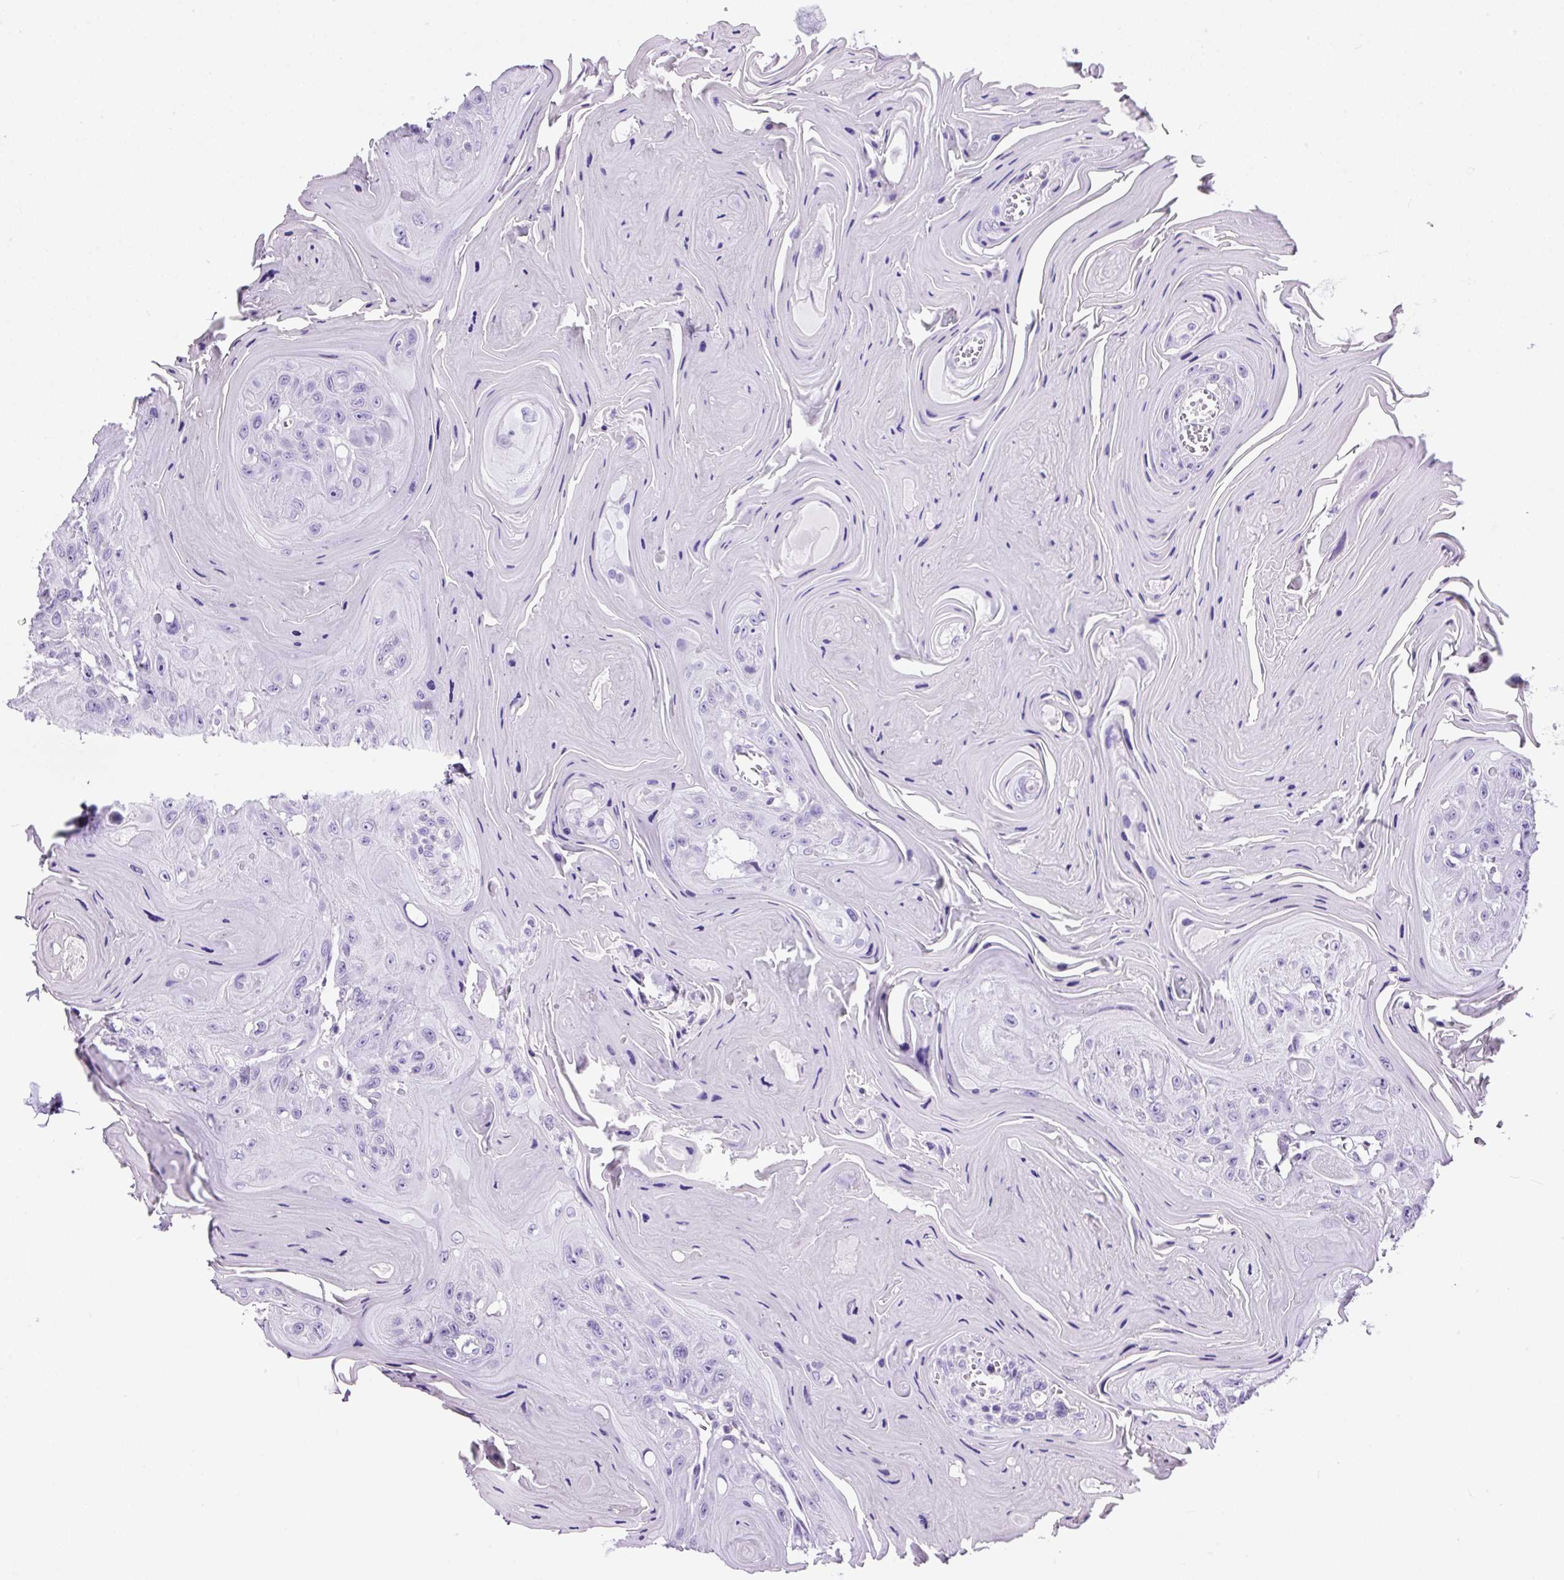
{"staining": {"intensity": "negative", "quantity": "none", "location": "none"}, "tissue": "head and neck cancer", "cell_type": "Tumor cells", "image_type": "cancer", "snomed": [{"axis": "morphology", "description": "Squamous cell carcinoma, NOS"}, {"axis": "topography", "description": "Head-Neck"}], "caption": "Immunohistochemistry of head and neck cancer shows no staining in tumor cells.", "gene": "TAFA3", "patient": {"sex": "female", "age": 59}}